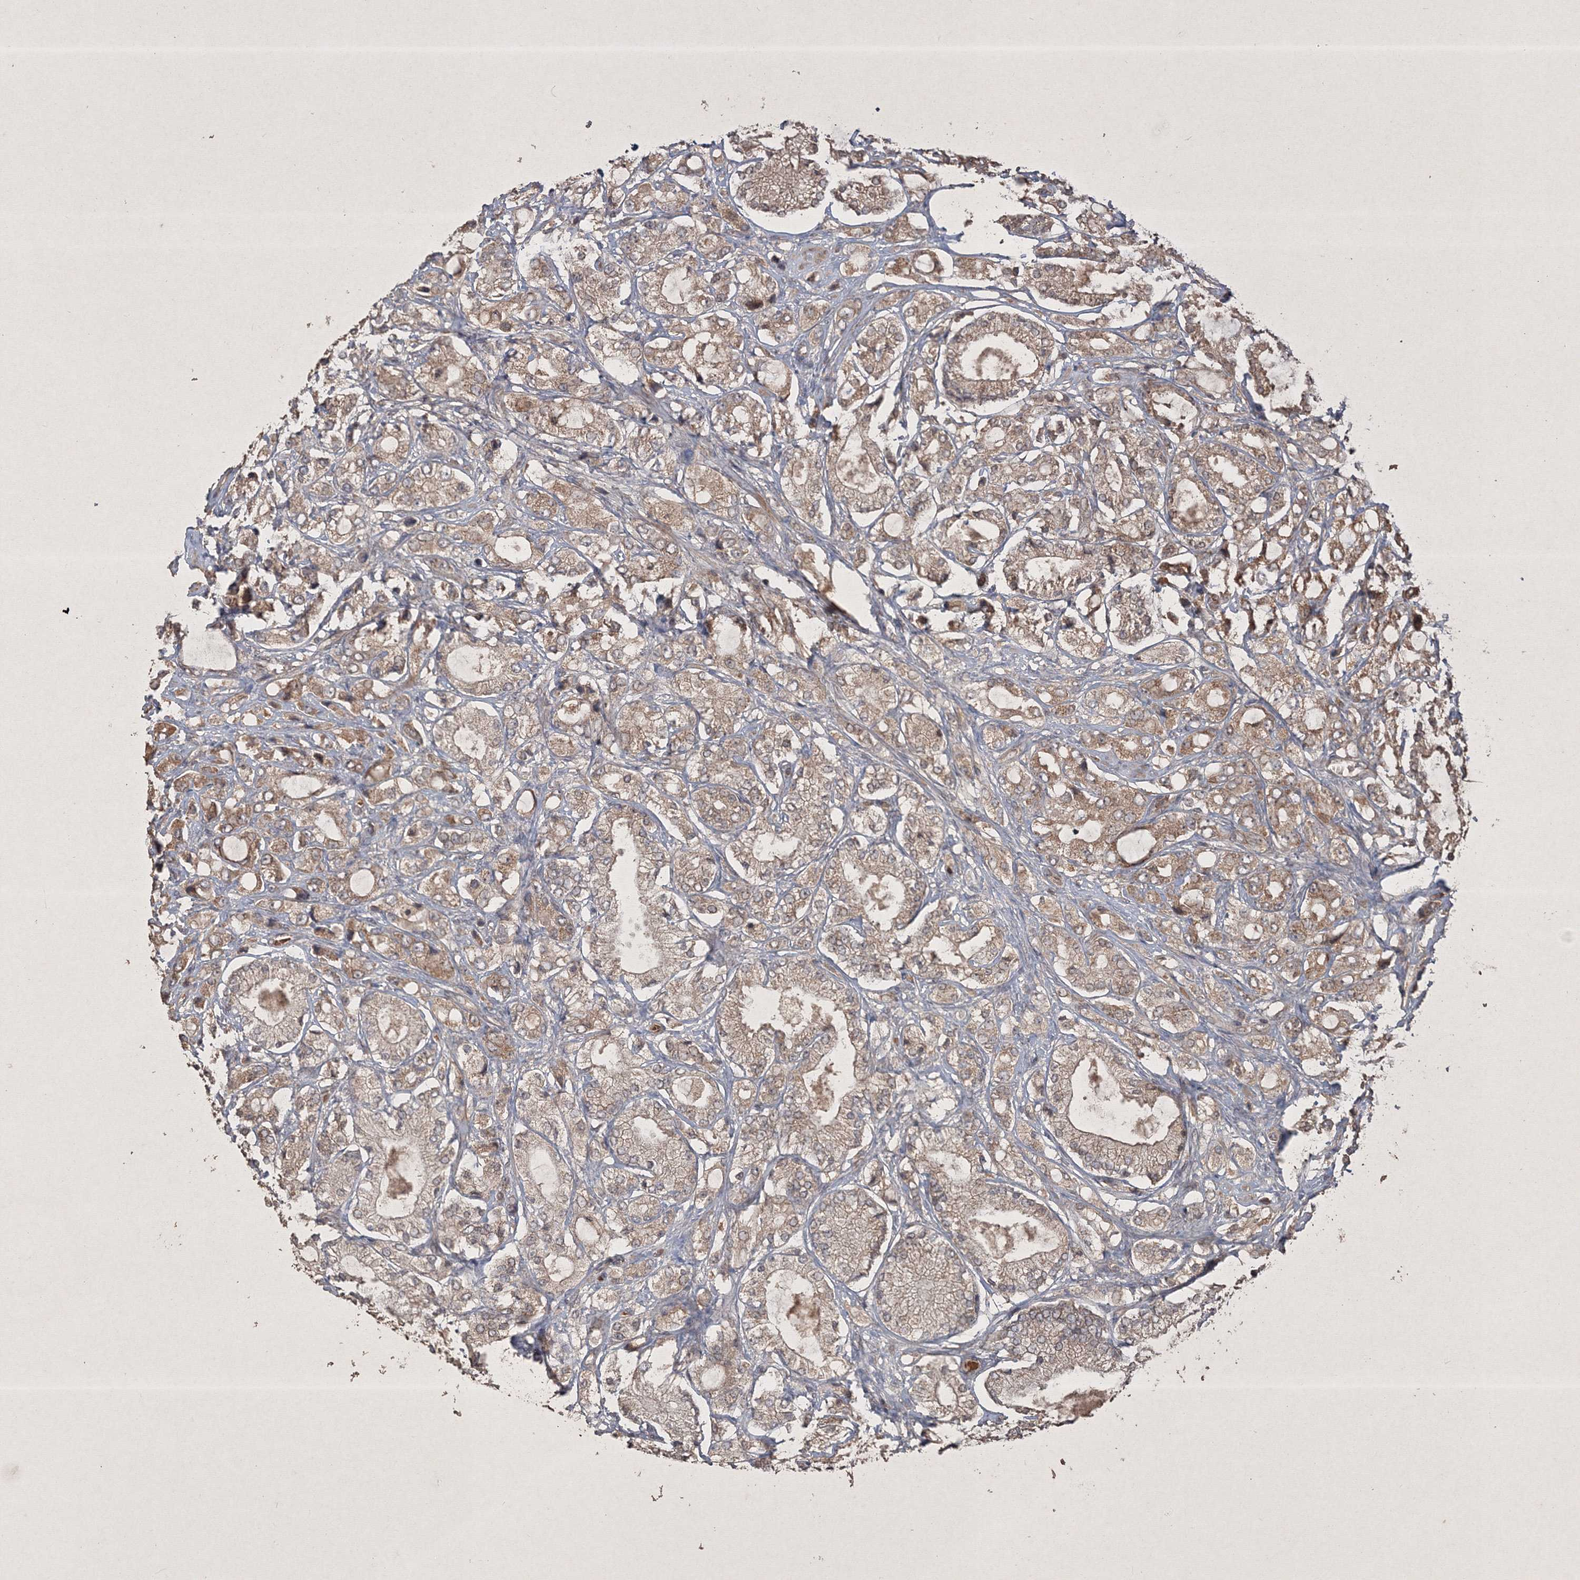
{"staining": {"intensity": "weak", "quantity": "25%-75%", "location": "cytoplasmic/membranous"}, "tissue": "prostate cancer", "cell_type": "Tumor cells", "image_type": "cancer", "snomed": [{"axis": "morphology", "description": "Adenocarcinoma, High grade"}, {"axis": "topography", "description": "Prostate"}], "caption": "The micrograph demonstrates a brown stain indicating the presence of a protein in the cytoplasmic/membranous of tumor cells in prostate cancer (high-grade adenocarcinoma). (DAB (3,3'-diaminobenzidine) IHC, brown staining for protein, blue staining for nuclei).", "gene": "PELI3", "patient": {"sex": "male", "age": 65}}